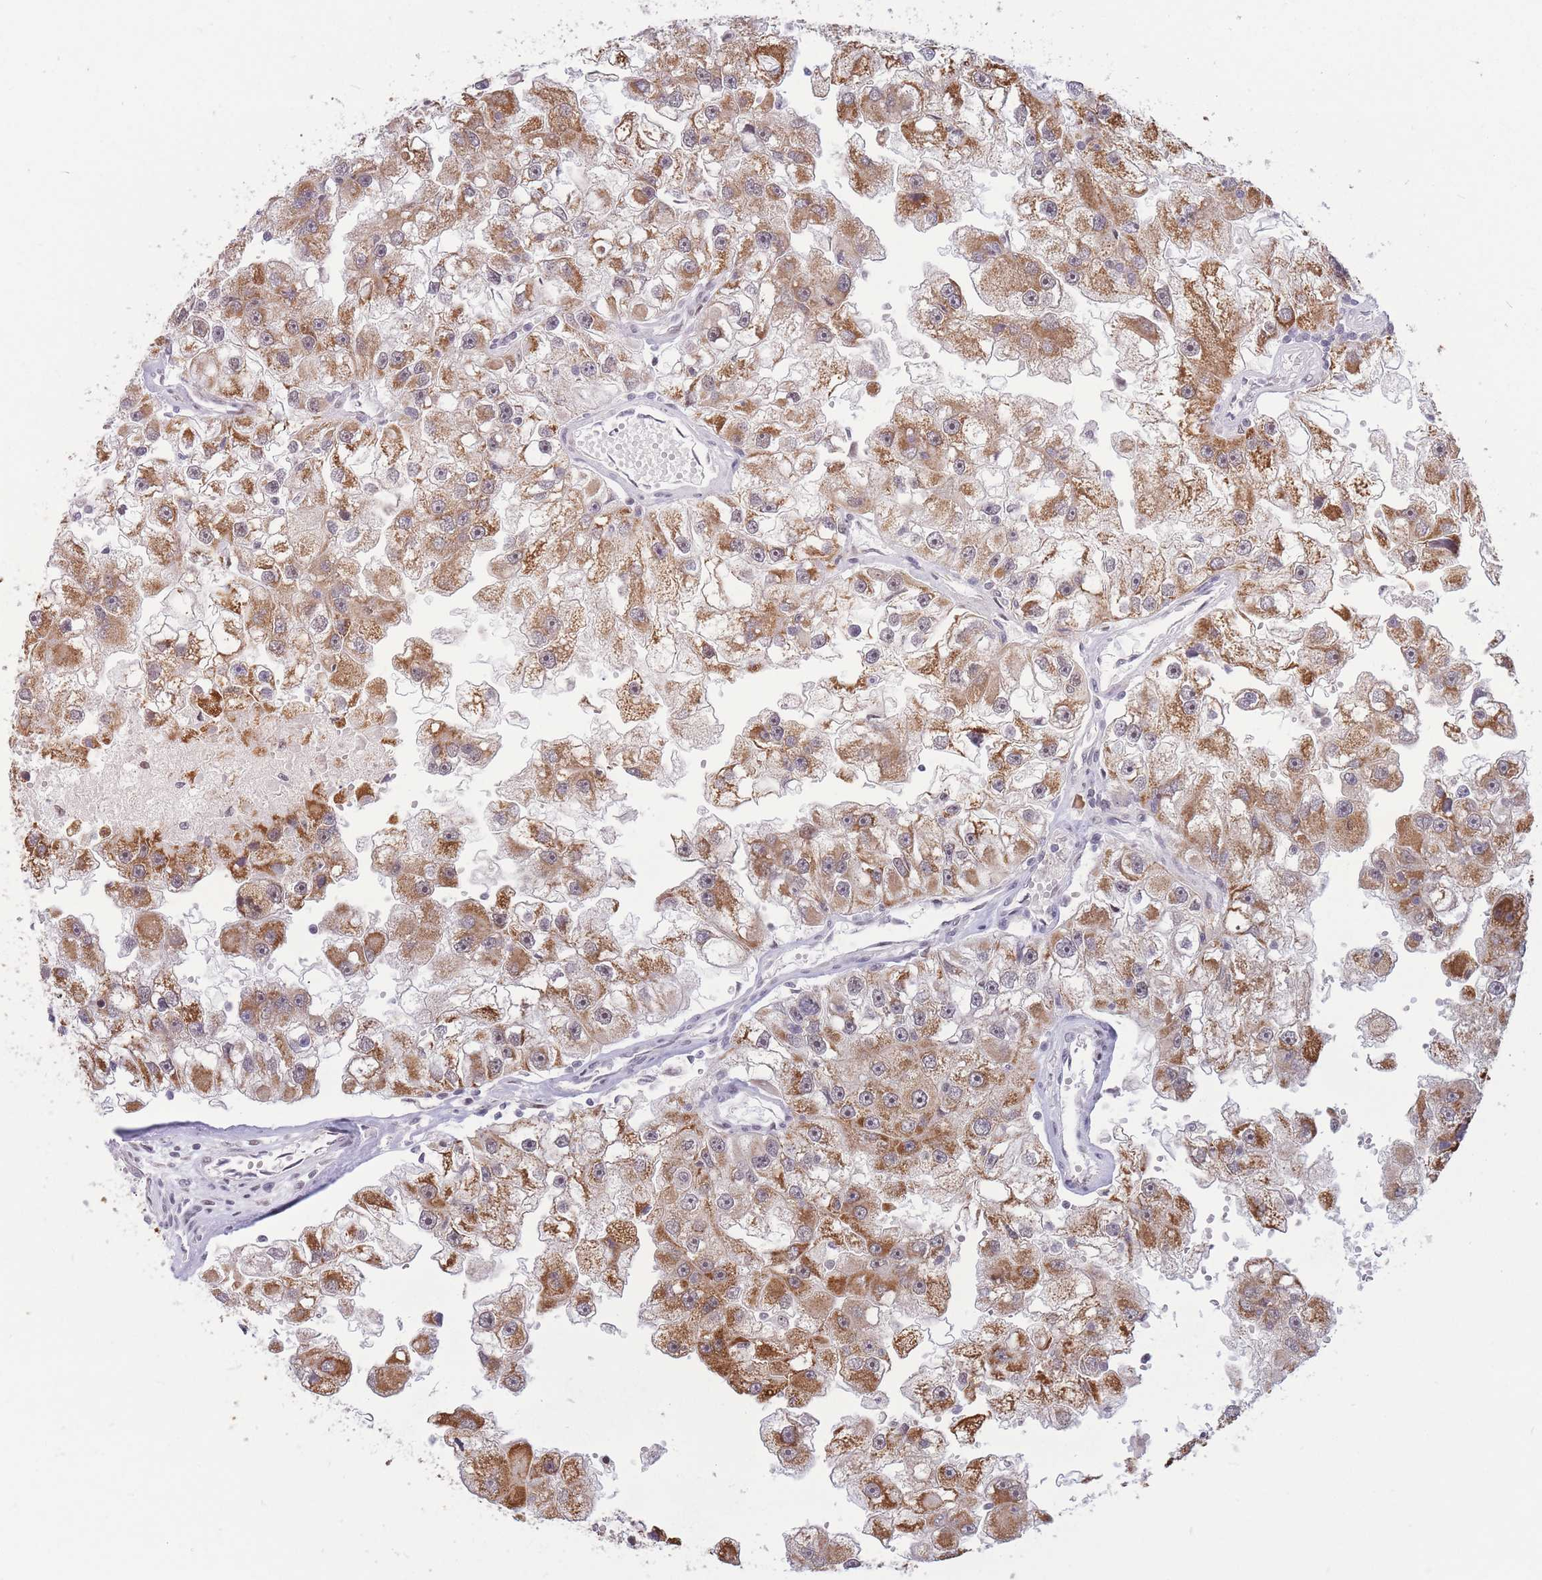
{"staining": {"intensity": "moderate", "quantity": ">75%", "location": "cytoplasmic/membranous"}, "tissue": "renal cancer", "cell_type": "Tumor cells", "image_type": "cancer", "snomed": [{"axis": "morphology", "description": "Adenocarcinoma, NOS"}, {"axis": "topography", "description": "Kidney"}], "caption": "Immunohistochemistry (IHC) staining of adenocarcinoma (renal), which exhibits medium levels of moderate cytoplasmic/membranous expression in about >75% of tumor cells indicating moderate cytoplasmic/membranous protein positivity. The staining was performed using DAB (brown) for protein detection and nuclei were counterstained in hematoxylin (blue).", "gene": "TARBP2", "patient": {"sex": "male", "age": 63}}